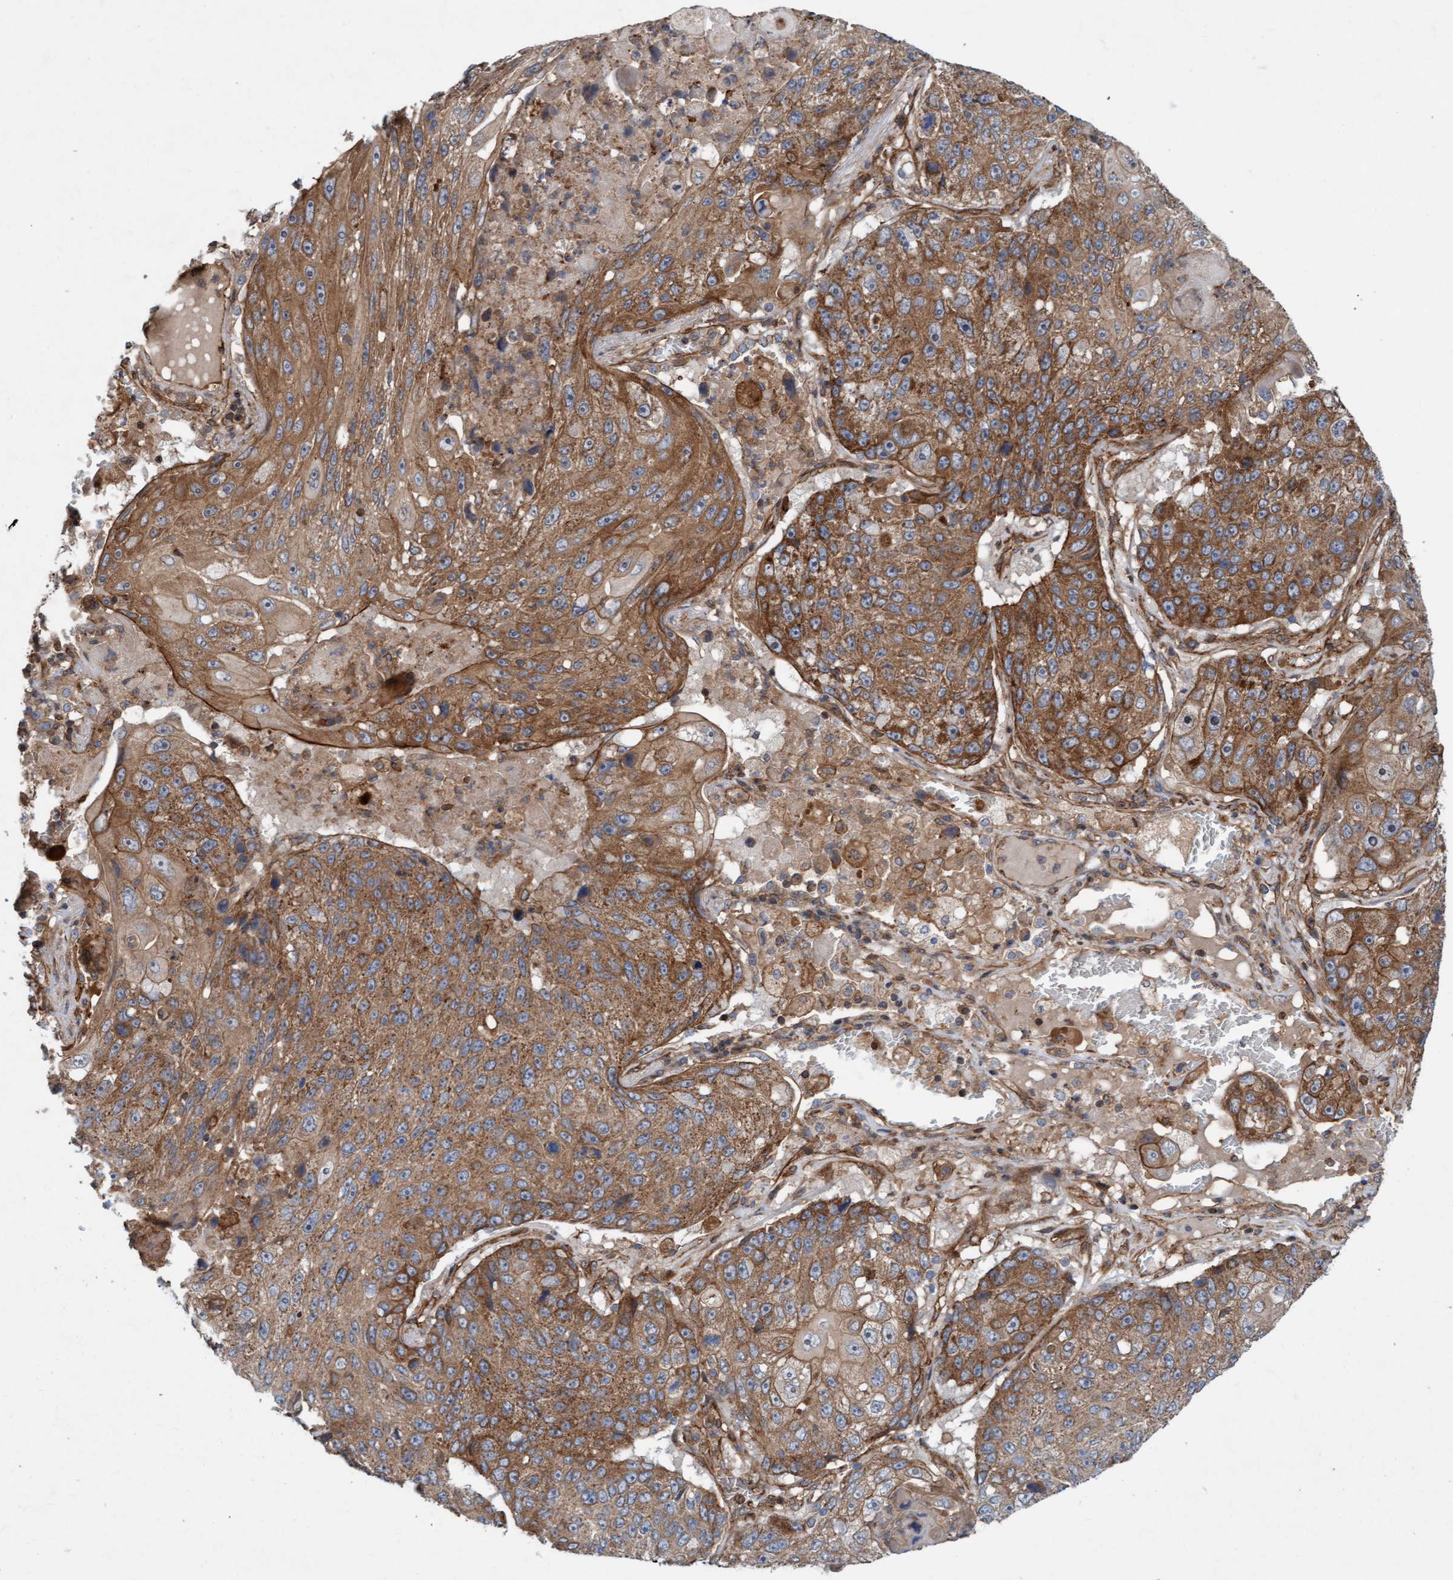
{"staining": {"intensity": "moderate", "quantity": ">75%", "location": "cytoplasmic/membranous"}, "tissue": "lung cancer", "cell_type": "Tumor cells", "image_type": "cancer", "snomed": [{"axis": "morphology", "description": "Squamous cell carcinoma, NOS"}, {"axis": "topography", "description": "Lung"}], "caption": "This histopathology image reveals lung squamous cell carcinoma stained with immunohistochemistry to label a protein in brown. The cytoplasmic/membranous of tumor cells show moderate positivity for the protein. Nuclei are counter-stained blue.", "gene": "ERAL1", "patient": {"sex": "male", "age": 61}}